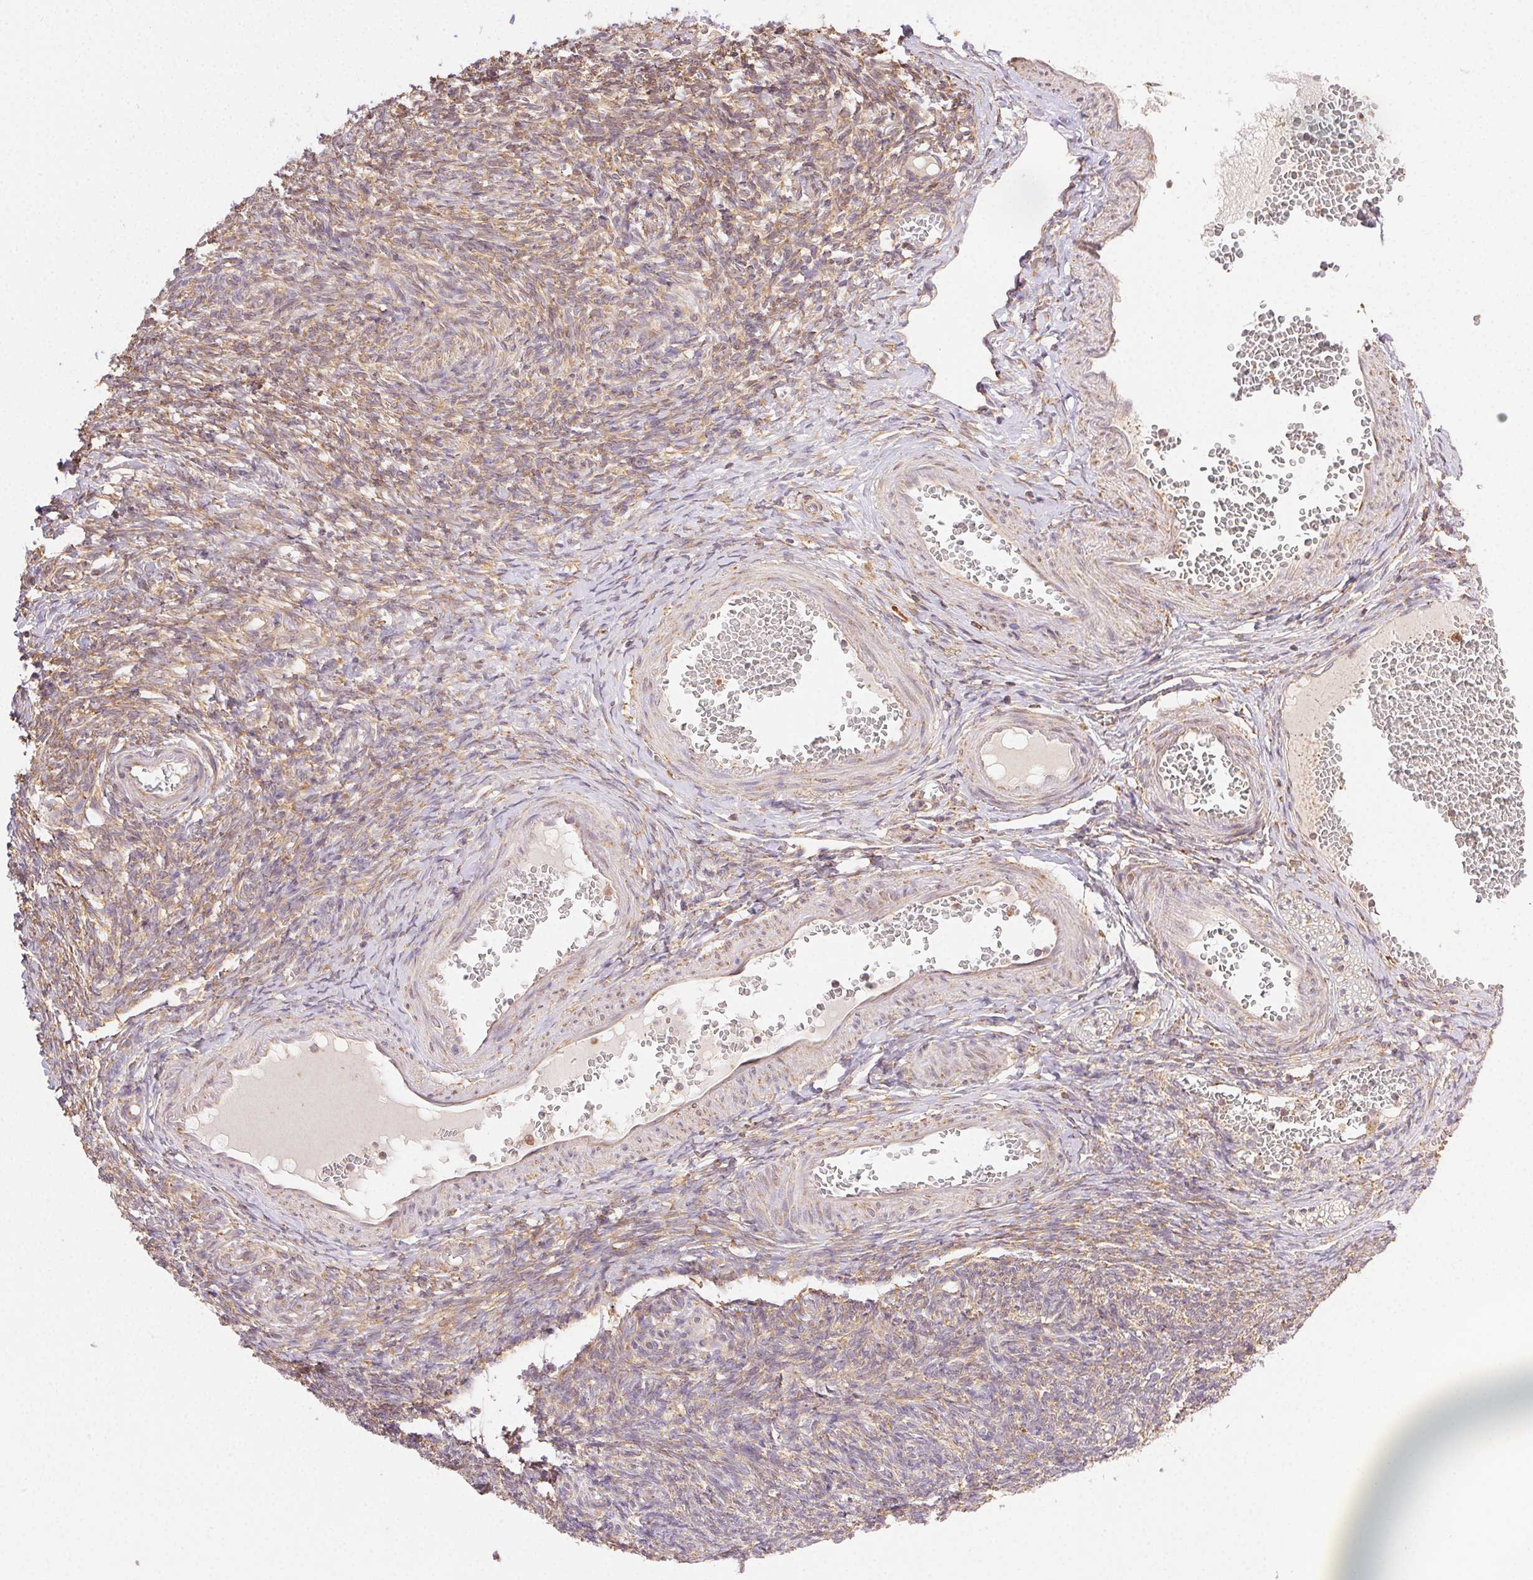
{"staining": {"intensity": "moderate", "quantity": ">75%", "location": "cytoplasmic/membranous"}, "tissue": "ovary", "cell_type": "Follicle cells", "image_type": "normal", "snomed": [{"axis": "morphology", "description": "Normal tissue, NOS"}, {"axis": "topography", "description": "Ovary"}], "caption": "A brown stain shows moderate cytoplasmic/membranous positivity of a protein in follicle cells of unremarkable human ovary. The protein is shown in brown color, while the nuclei are stained blue.", "gene": "ENTREP1", "patient": {"sex": "female", "age": 39}}